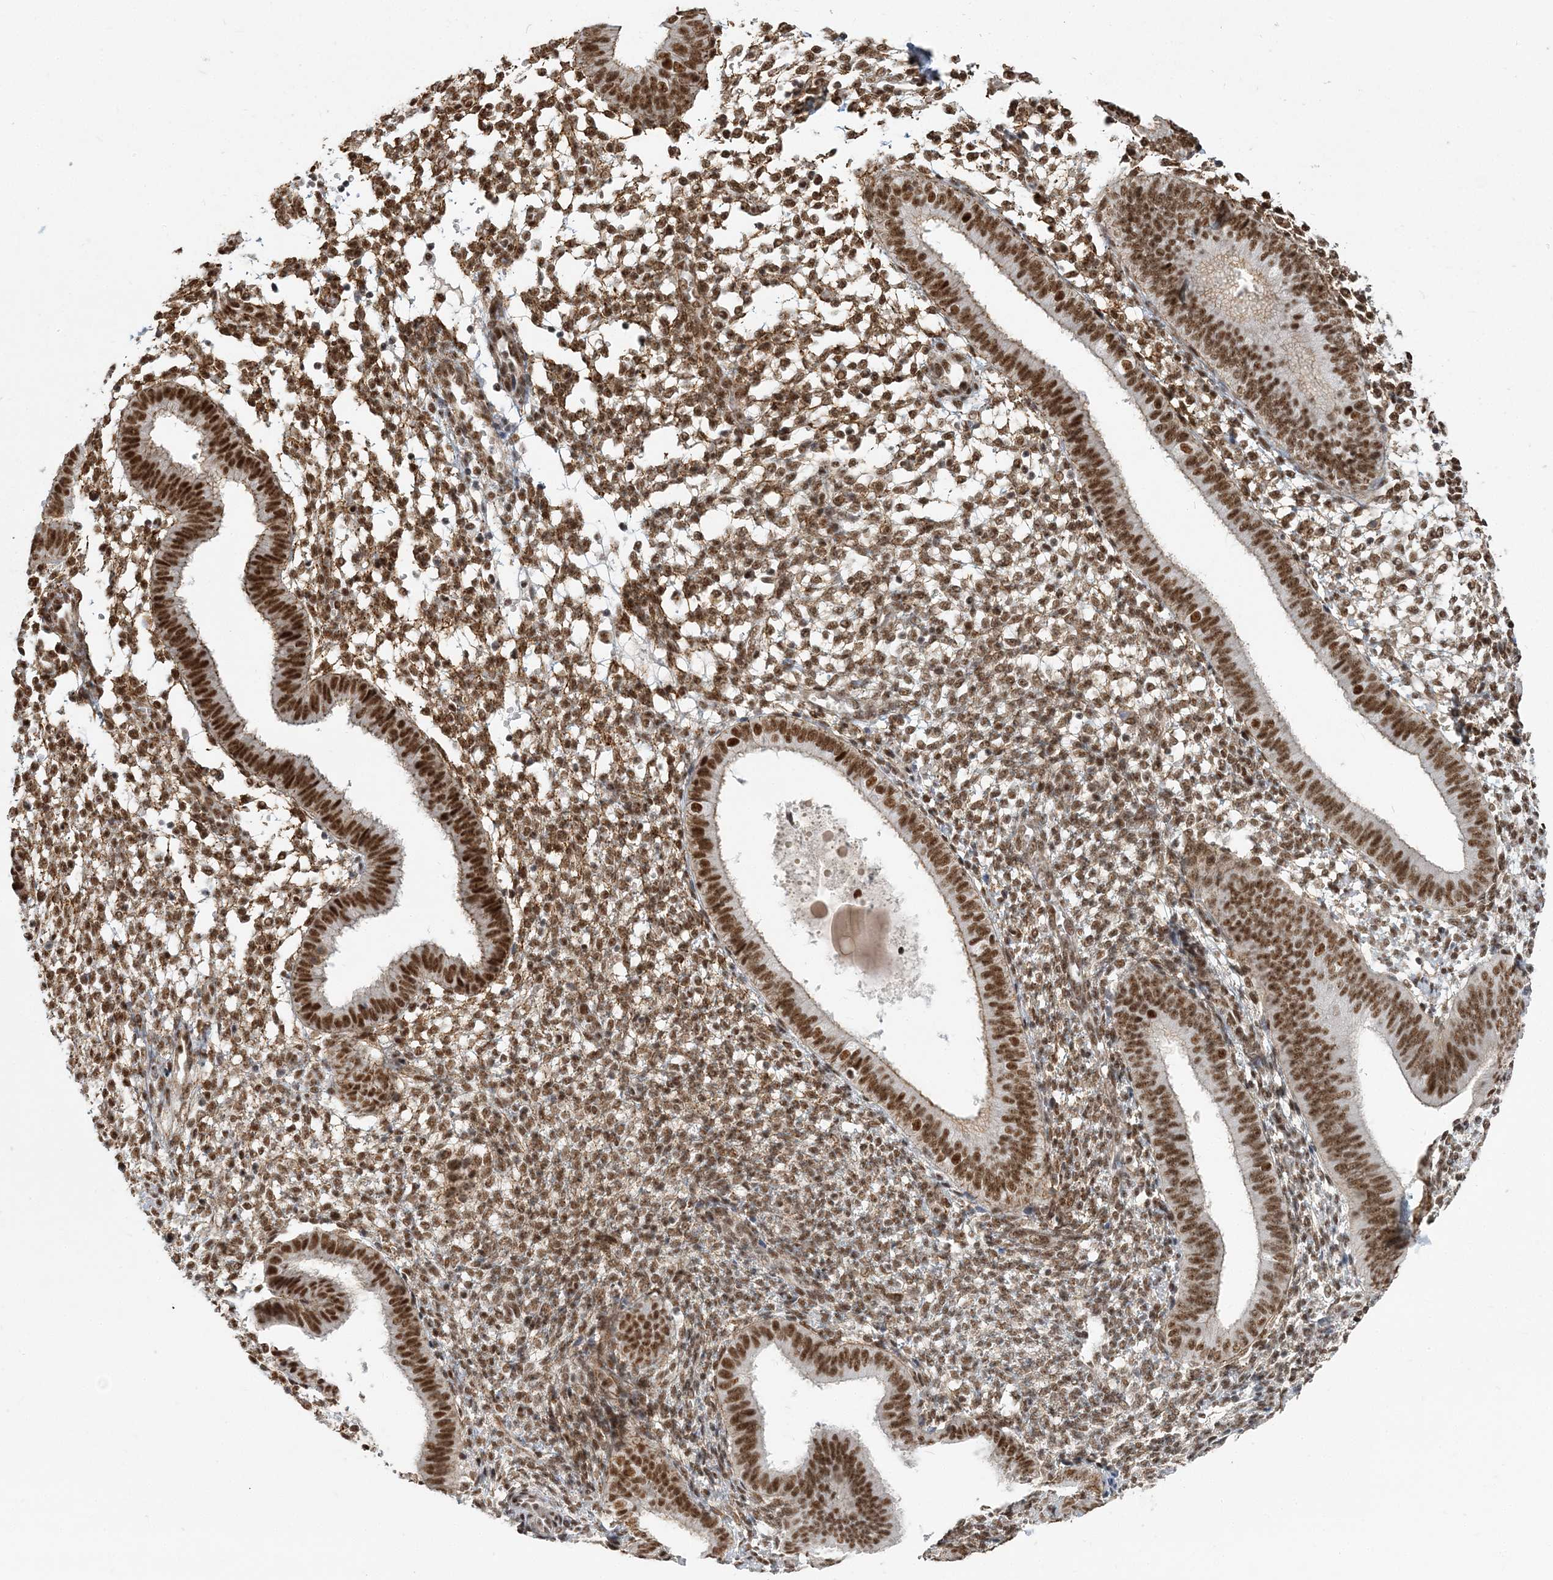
{"staining": {"intensity": "strong", "quantity": ">75%", "location": "cytoplasmic/membranous,nuclear"}, "tissue": "endometrium", "cell_type": "Cells in endometrial stroma", "image_type": "normal", "snomed": [{"axis": "morphology", "description": "Normal tissue, NOS"}, {"axis": "topography", "description": "Uterus"}, {"axis": "topography", "description": "Endometrium"}], "caption": "Immunohistochemical staining of unremarkable endometrium exhibits >75% levels of strong cytoplasmic/membranous,nuclear protein expression in about >75% of cells in endometrial stroma. (Brightfield microscopy of DAB IHC at high magnification).", "gene": "PLRG1", "patient": {"sex": "female", "age": 48}}